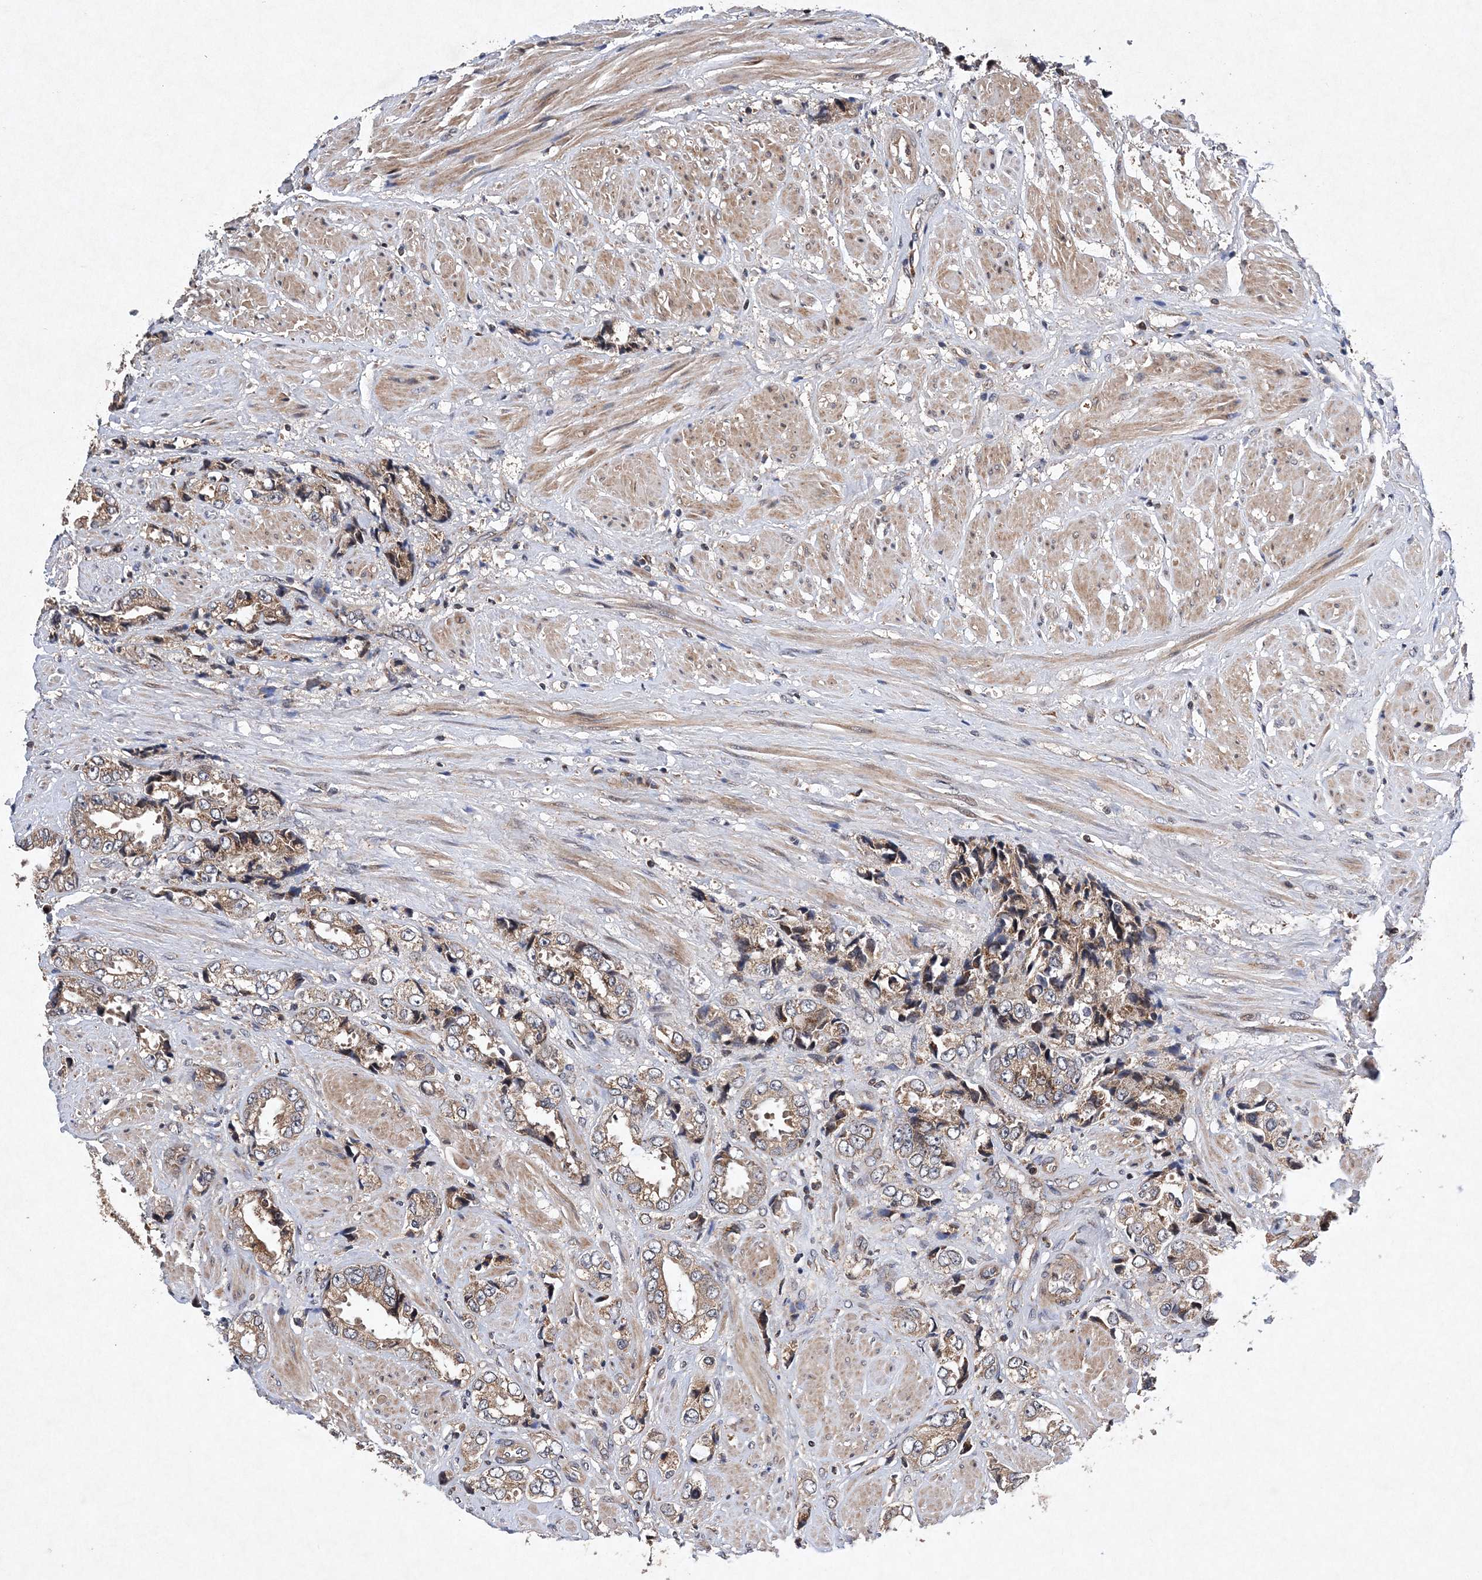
{"staining": {"intensity": "weak", "quantity": ">75%", "location": "cytoplasmic/membranous,nuclear"}, "tissue": "prostate cancer", "cell_type": "Tumor cells", "image_type": "cancer", "snomed": [{"axis": "morphology", "description": "Adenocarcinoma, High grade"}, {"axis": "topography", "description": "Prostate"}], "caption": "Prostate cancer (adenocarcinoma (high-grade)) stained for a protein (brown) shows weak cytoplasmic/membranous and nuclear positive positivity in about >75% of tumor cells.", "gene": "PROSER1", "patient": {"sex": "male", "age": 61}}